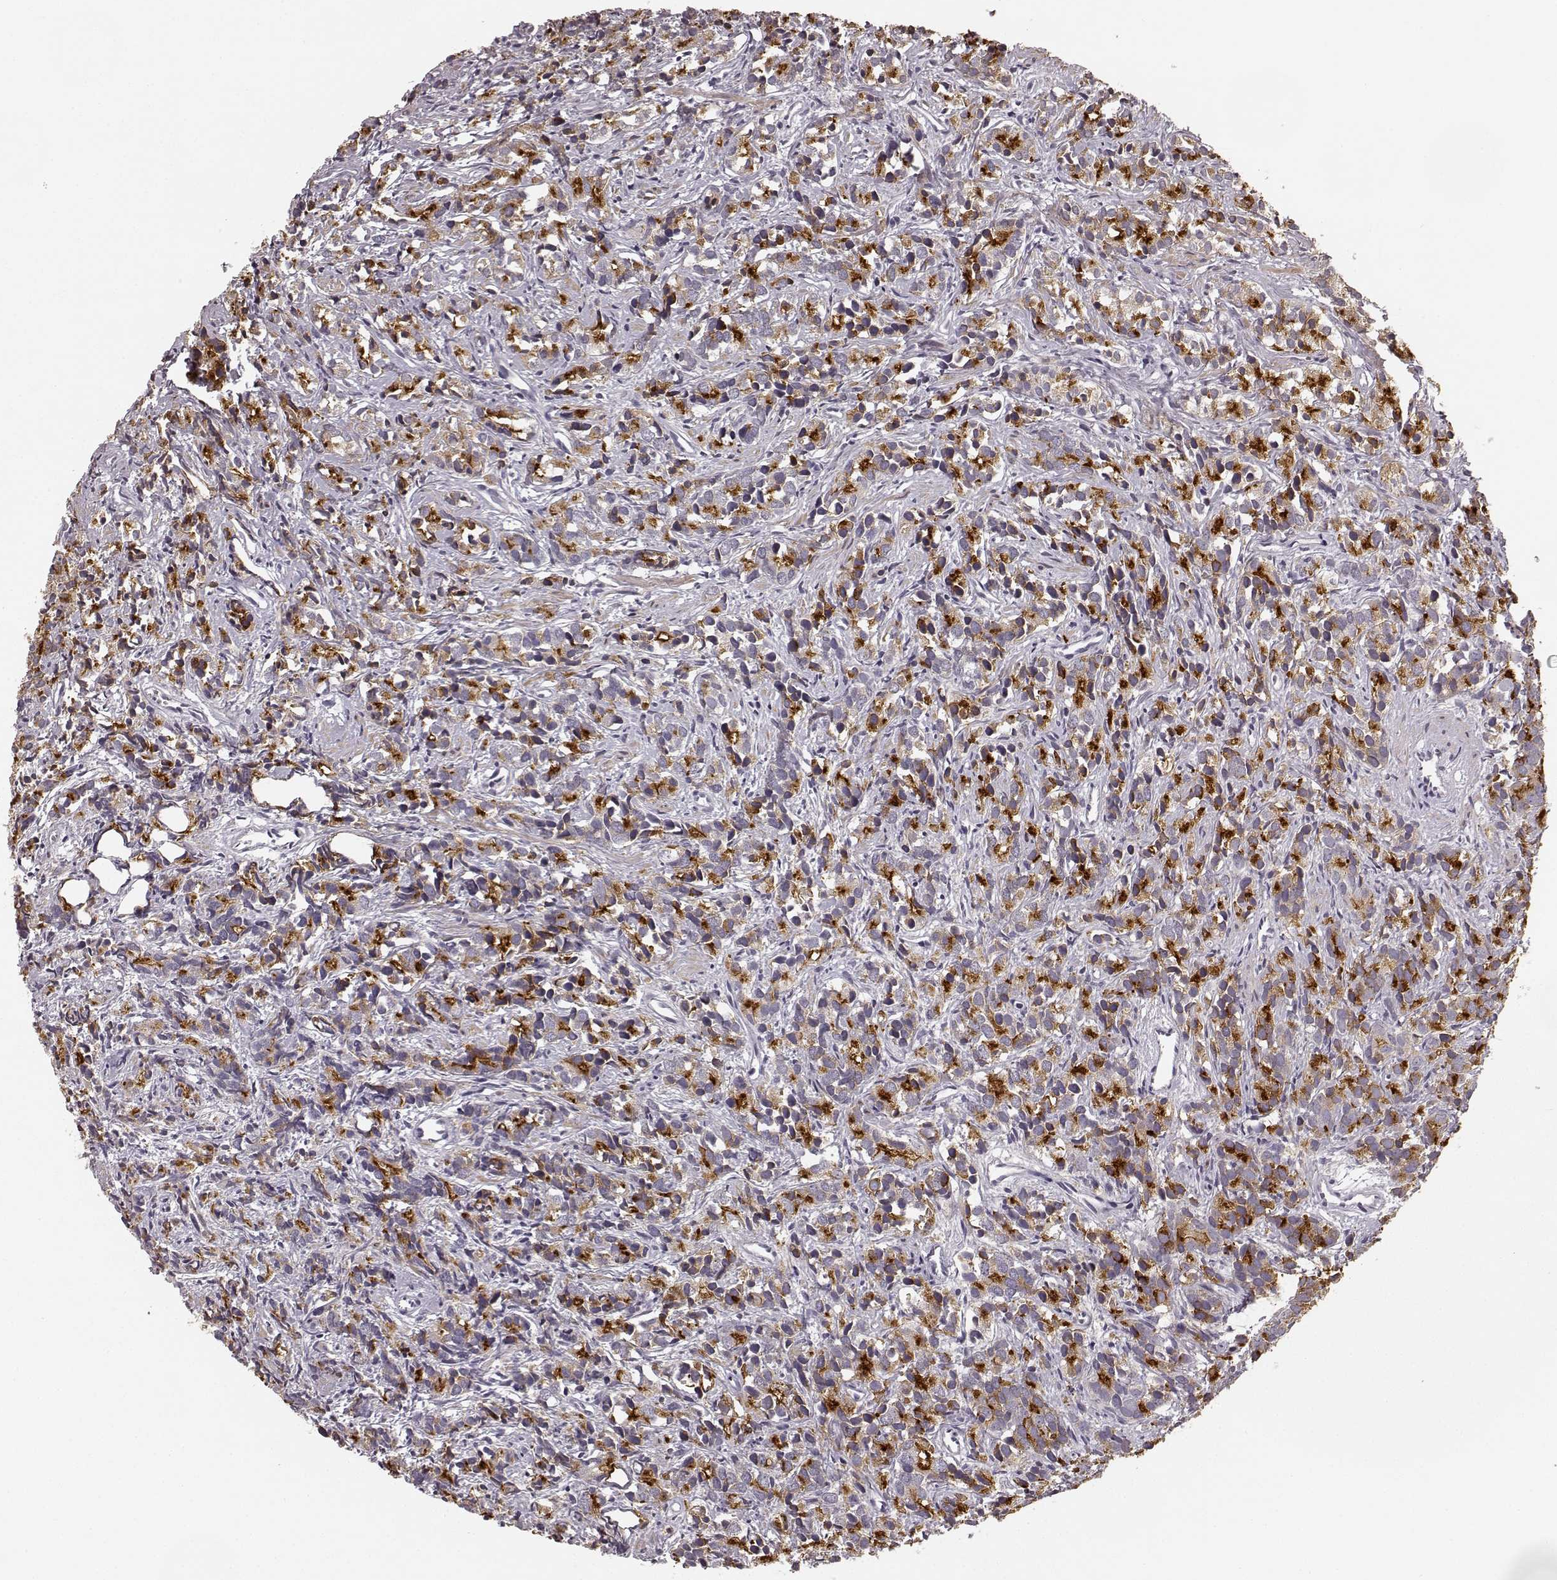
{"staining": {"intensity": "strong", "quantity": "25%-75%", "location": "cytoplasmic/membranous"}, "tissue": "prostate cancer", "cell_type": "Tumor cells", "image_type": "cancer", "snomed": [{"axis": "morphology", "description": "Adenocarcinoma, High grade"}, {"axis": "topography", "description": "Prostate"}], "caption": "Protein expression by immunohistochemistry (IHC) exhibits strong cytoplasmic/membranous positivity in about 25%-75% of tumor cells in prostate cancer. The staining was performed using DAB to visualize the protein expression in brown, while the nuclei were stained in blue with hematoxylin (Magnification: 20x).", "gene": "RIT2", "patient": {"sex": "male", "age": 84}}